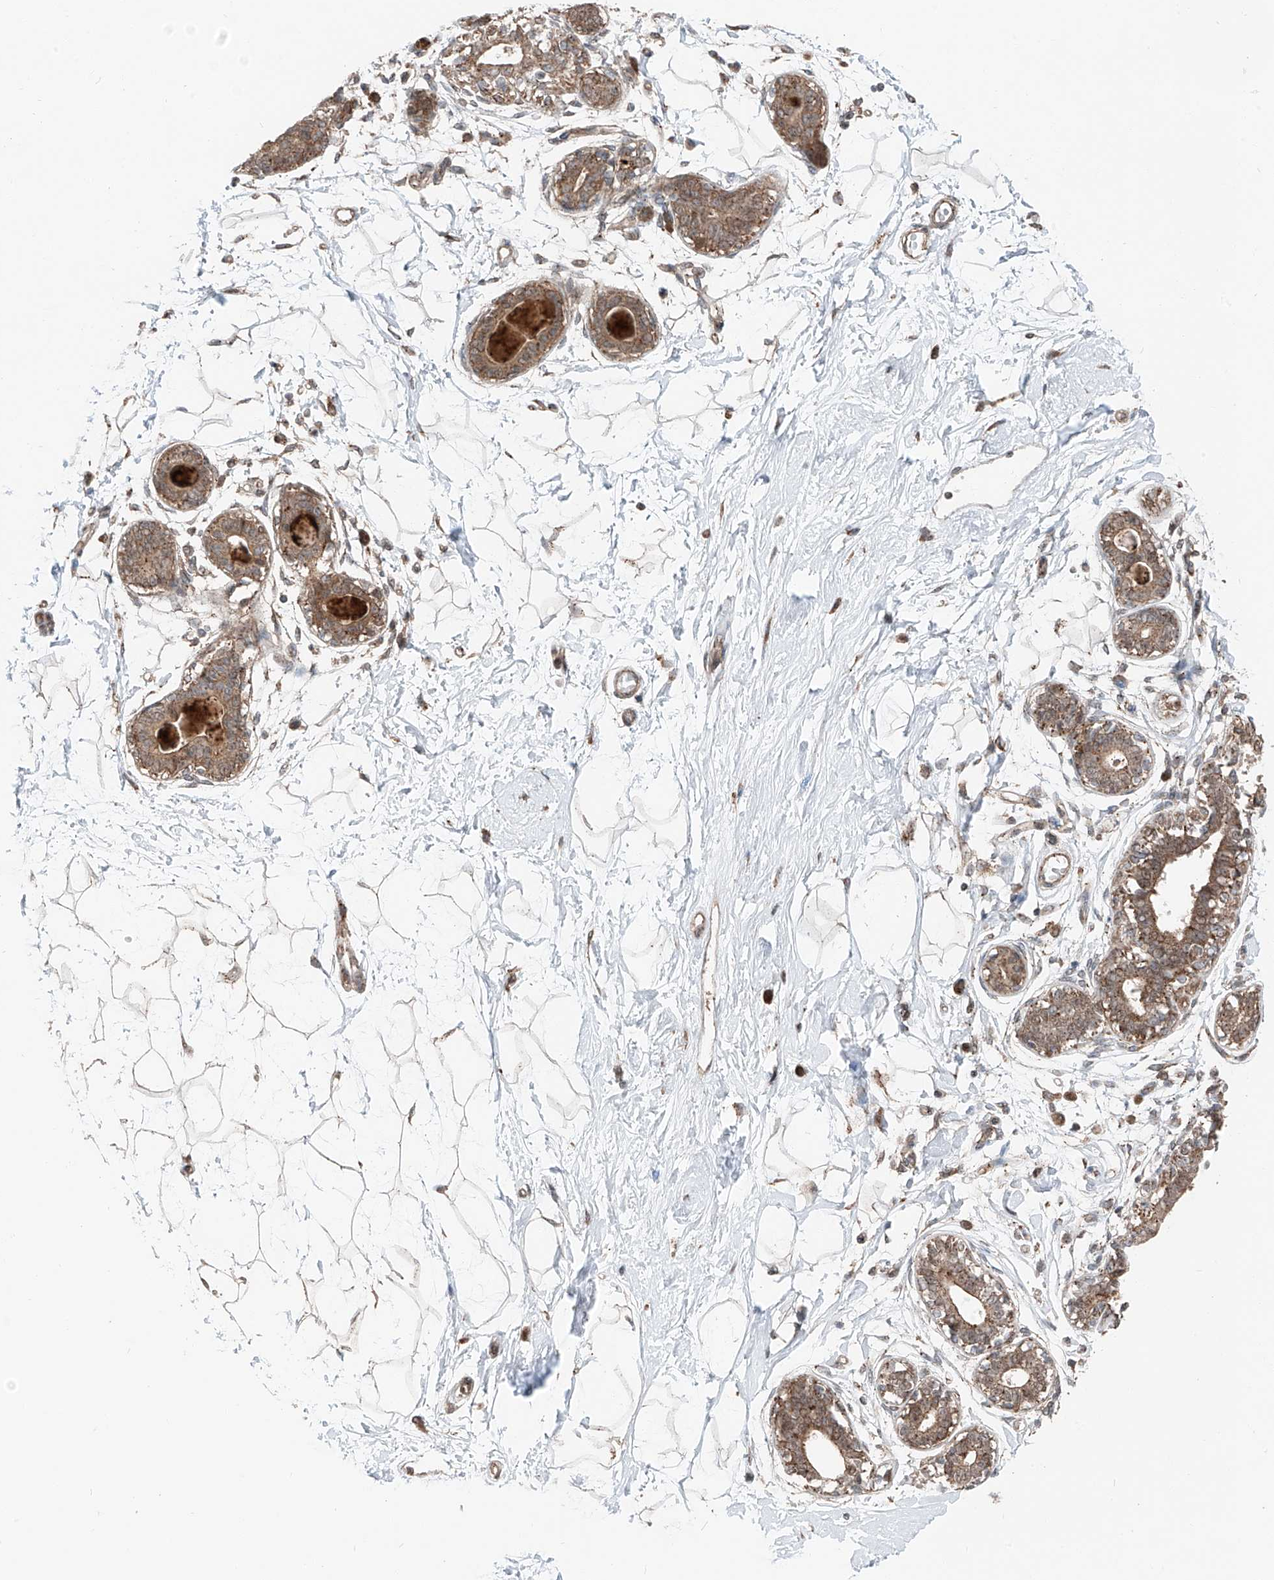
{"staining": {"intensity": "moderate", "quantity": ">75%", "location": "cytoplasmic/membranous"}, "tissue": "breast", "cell_type": "Adipocytes", "image_type": "normal", "snomed": [{"axis": "morphology", "description": "Normal tissue, NOS"}, {"axis": "topography", "description": "Breast"}], "caption": "Immunohistochemical staining of unremarkable breast exhibits >75% levels of moderate cytoplasmic/membranous protein staining in approximately >75% of adipocytes.", "gene": "CEP162", "patient": {"sex": "female", "age": 45}}